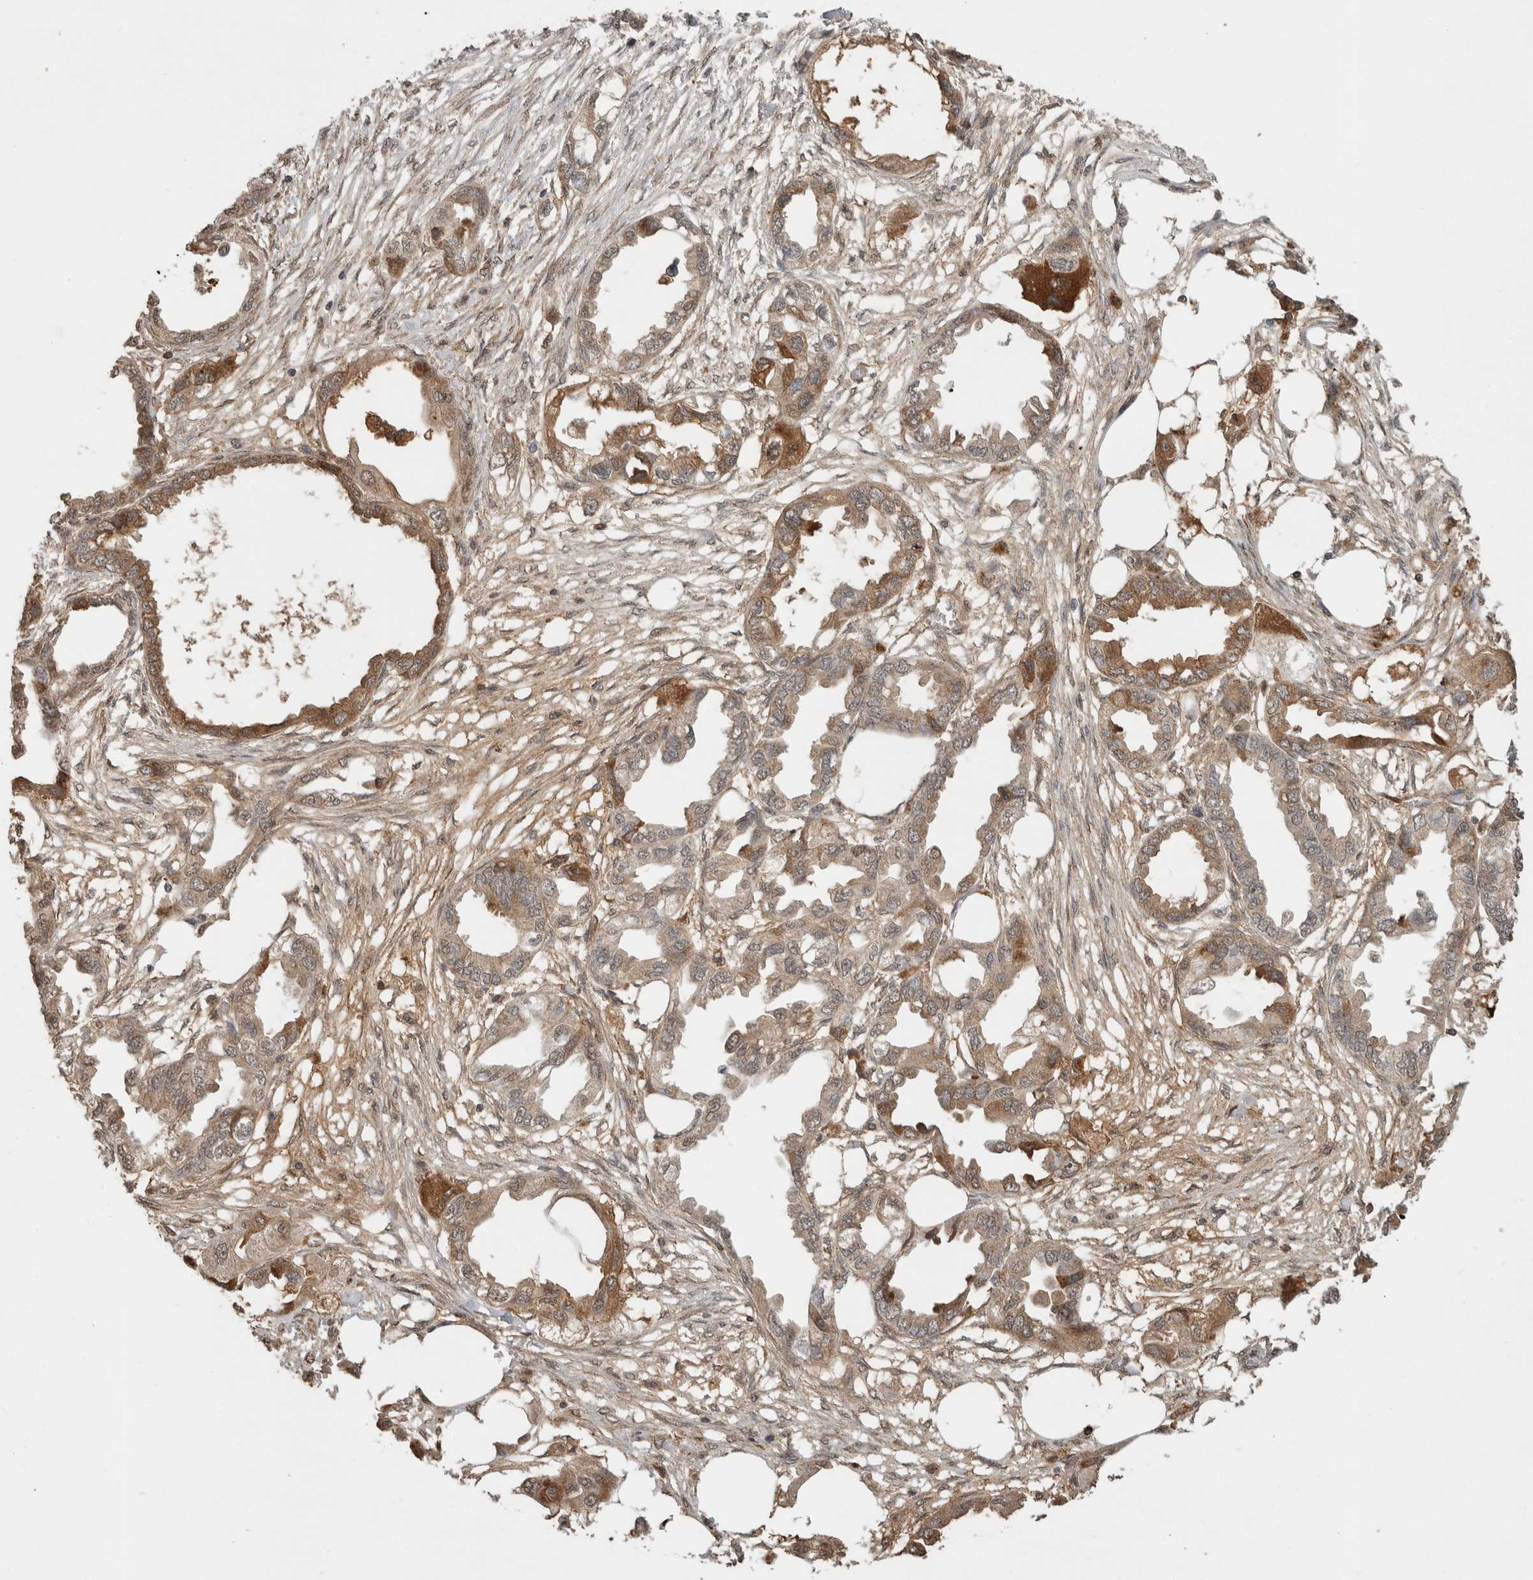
{"staining": {"intensity": "moderate", "quantity": ">75%", "location": "cytoplasmic/membranous"}, "tissue": "endometrial cancer", "cell_type": "Tumor cells", "image_type": "cancer", "snomed": [{"axis": "morphology", "description": "Adenocarcinoma, NOS"}, {"axis": "morphology", "description": "Adenocarcinoma, metastatic, NOS"}, {"axis": "topography", "description": "Adipose tissue"}, {"axis": "topography", "description": "Endometrium"}], "caption": "Immunohistochemical staining of human endometrial cancer (metastatic adenocarcinoma) displays medium levels of moderate cytoplasmic/membranous positivity in about >75% of tumor cells.", "gene": "FAM3A", "patient": {"sex": "female", "age": 67}}